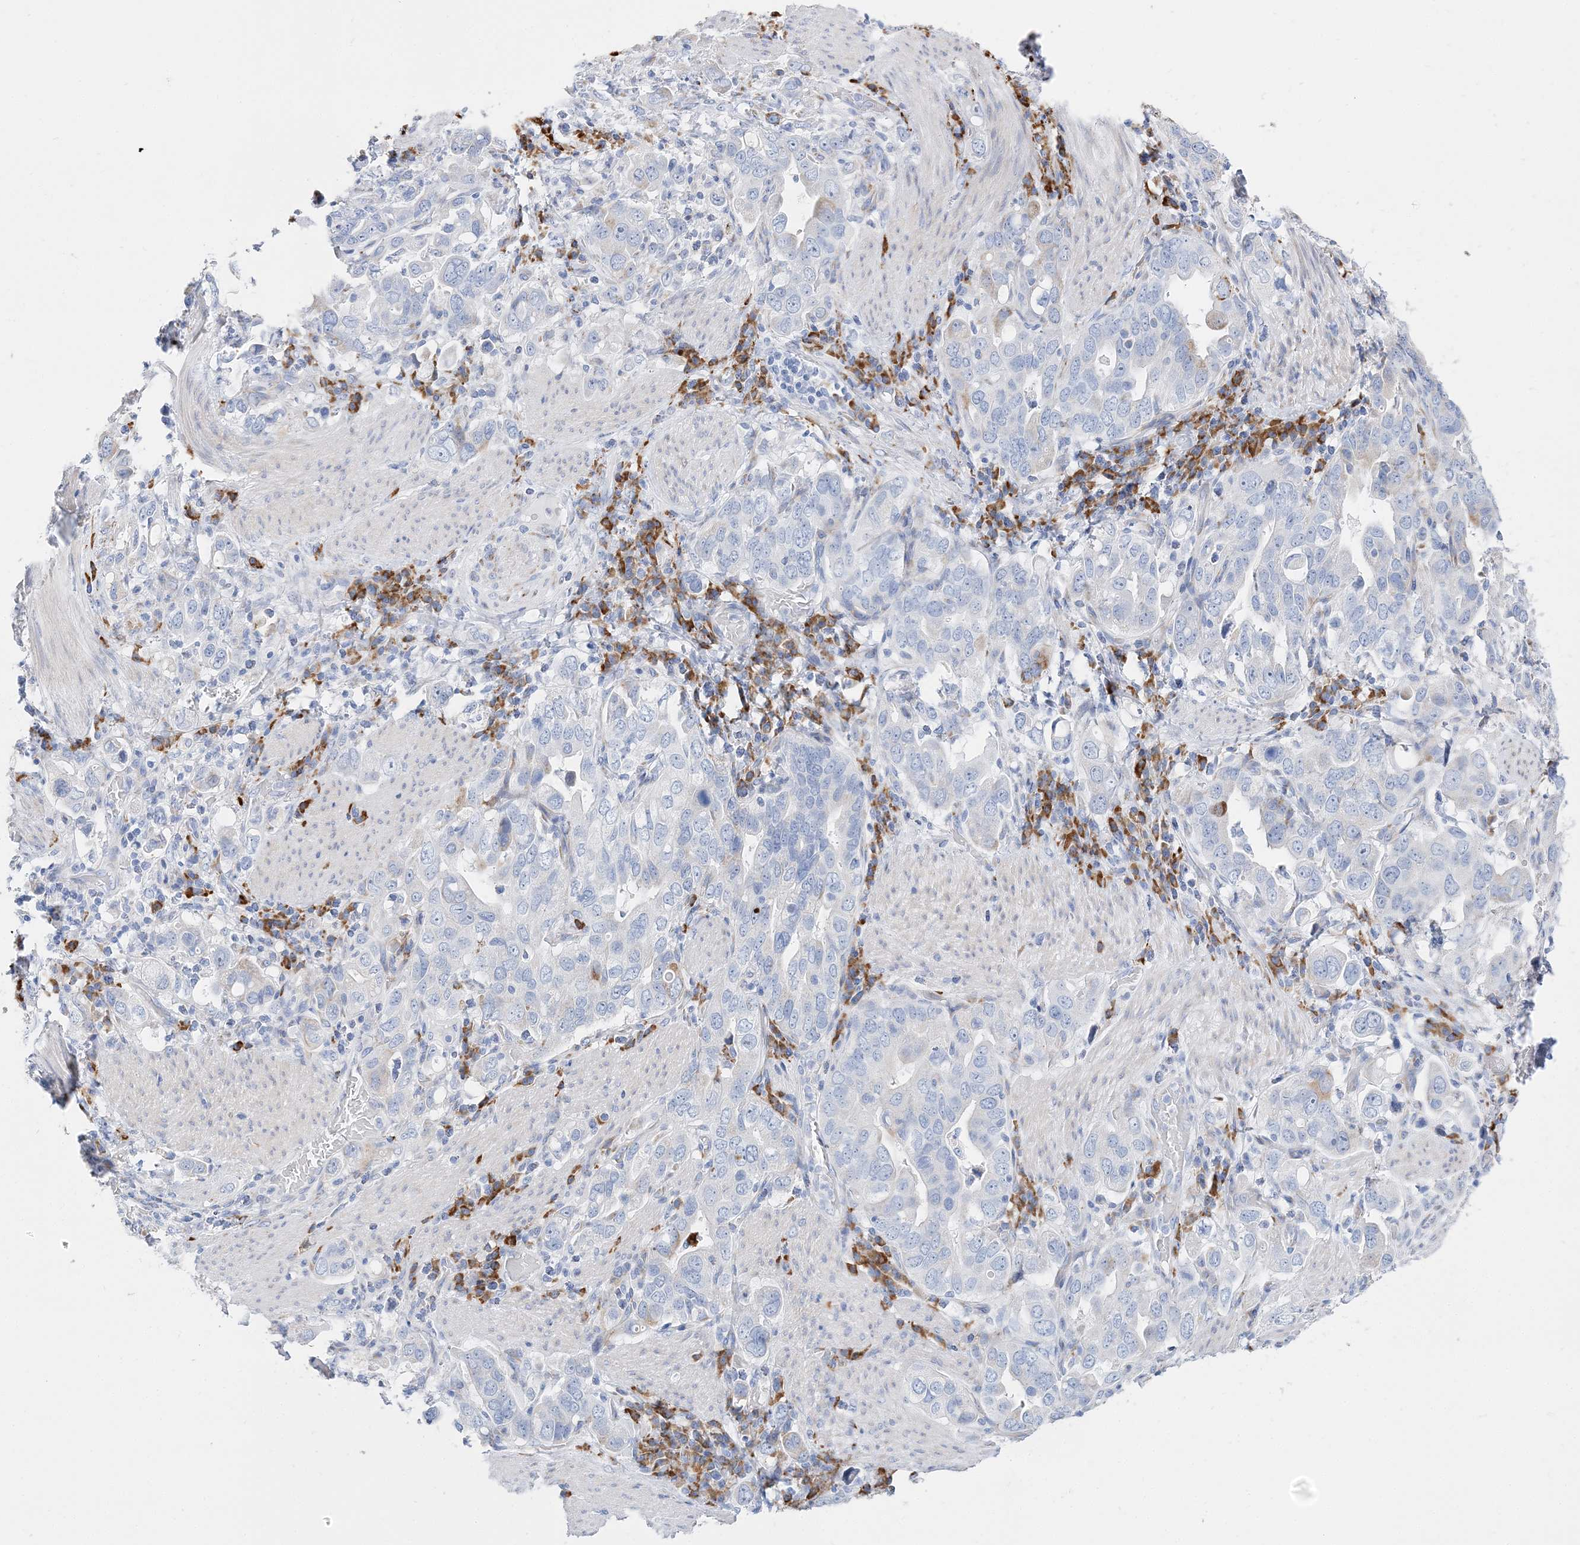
{"staining": {"intensity": "negative", "quantity": "none", "location": "none"}, "tissue": "stomach cancer", "cell_type": "Tumor cells", "image_type": "cancer", "snomed": [{"axis": "morphology", "description": "Adenocarcinoma, NOS"}, {"axis": "topography", "description": "Stomach, upper"}], "caption": "A high-resolution histopathology image shows IHC staining of stomach cancer (adenocarcinoma), which displays no significant expression in tumor cells.", "gene": "TSPYL6", "patient": {"sex": "male", "age": 62}}